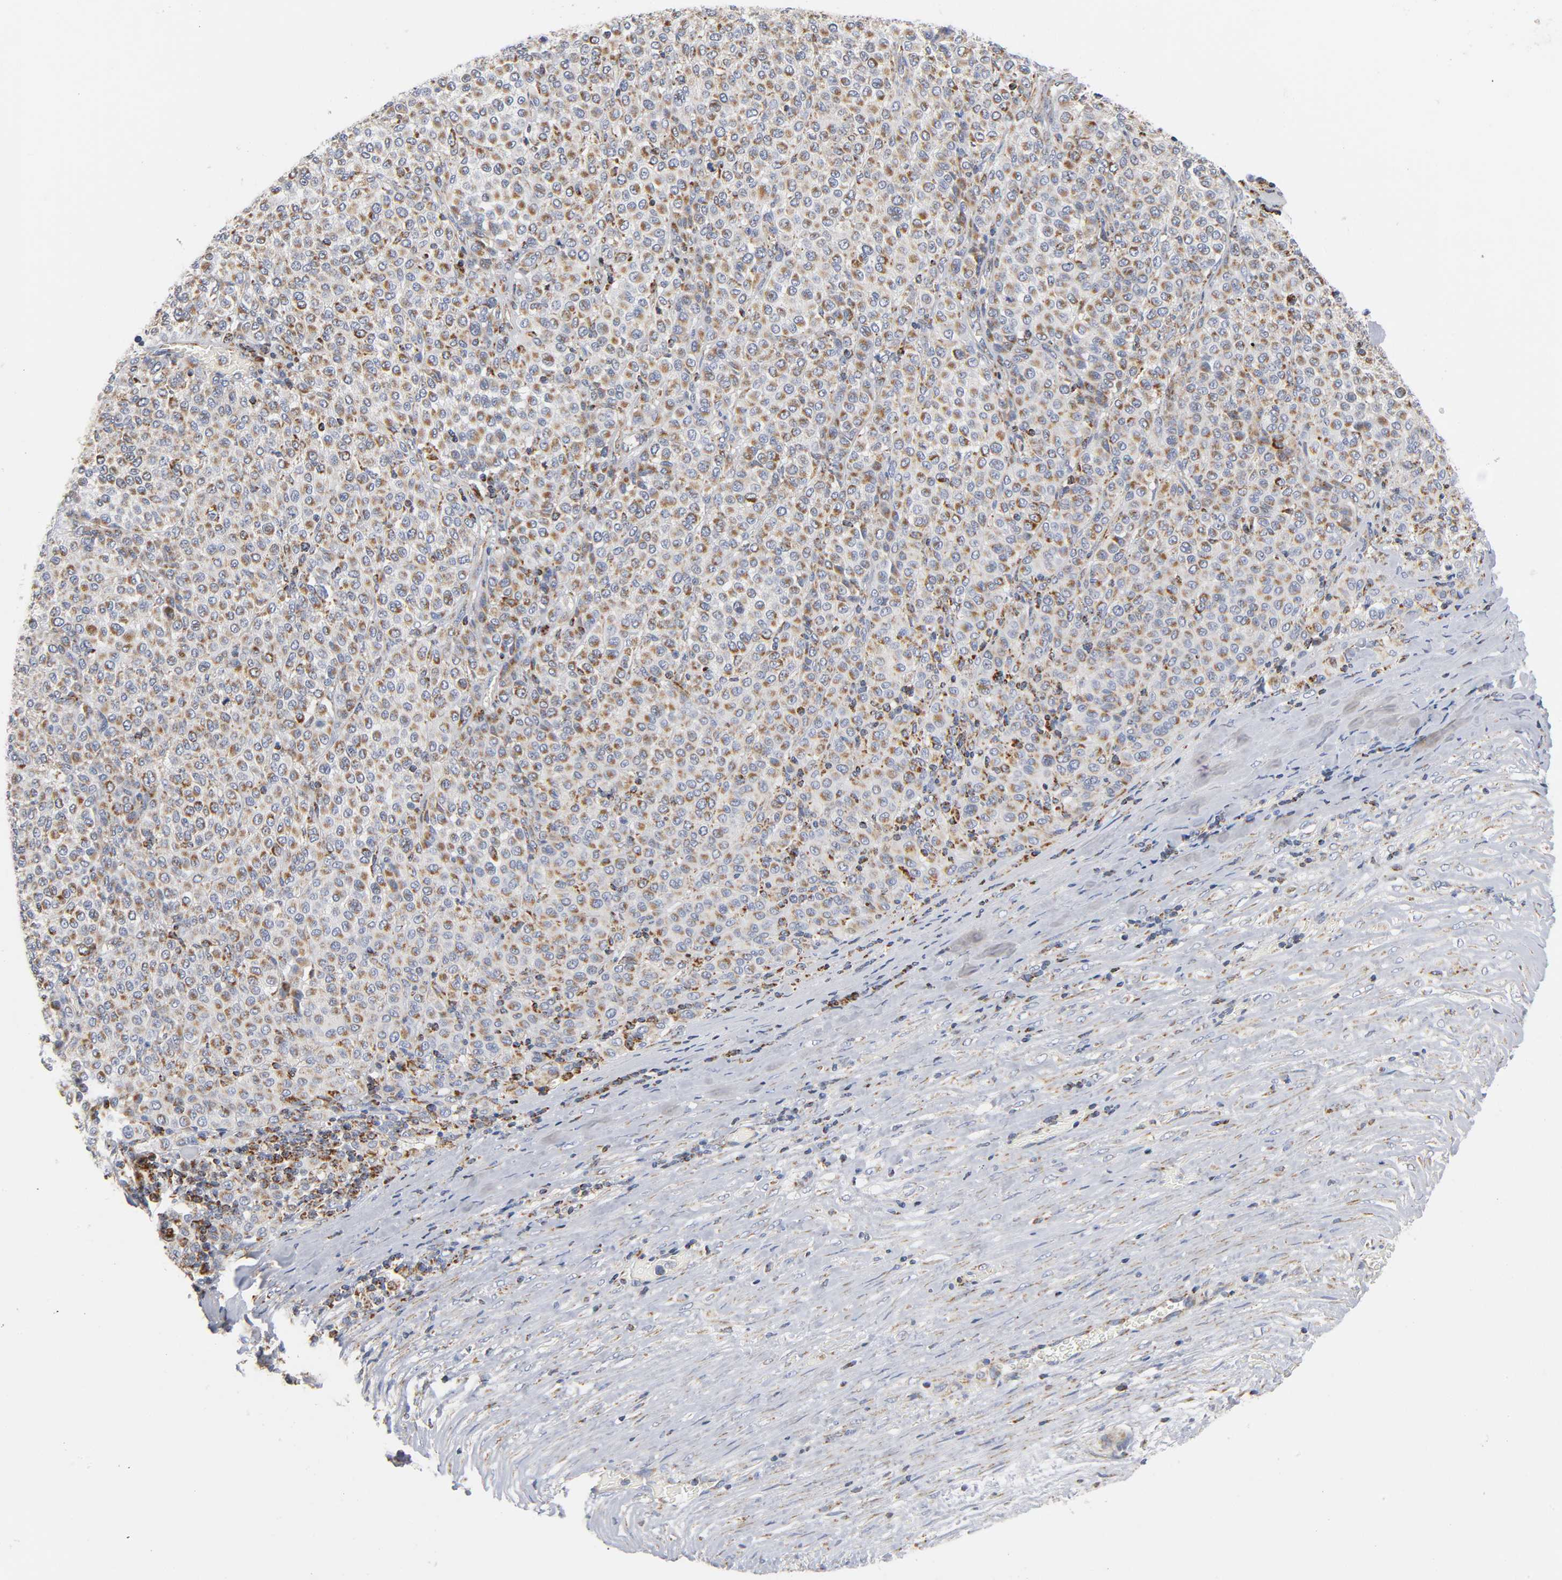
{"staining": {"intensity": "moderate", "quantity": ">75%", "location": "cytoplasmic/membranous"}, "tissue": "melanoma", "cell_type": "Tumor cells", "image_type": "cancer", "snomed": [{"axis": "morphology", "description": "Malignant melanoma, Metastatic site"}, {"axis": "topography", "description": "Pancreas"}], "caption": "The photomicrograph reveals staining of melanoma, revealing moderate cytoplasmic/membranous protein positivity (brown color) within tumor cells. The staining was performed using DAB to visualize the protein expression in brown, while the nuclei were stained in blue with hematoxylin (Magnification: 20x).", "gene": "BAK1", "patient": {"sex": "female", "age": 30}}